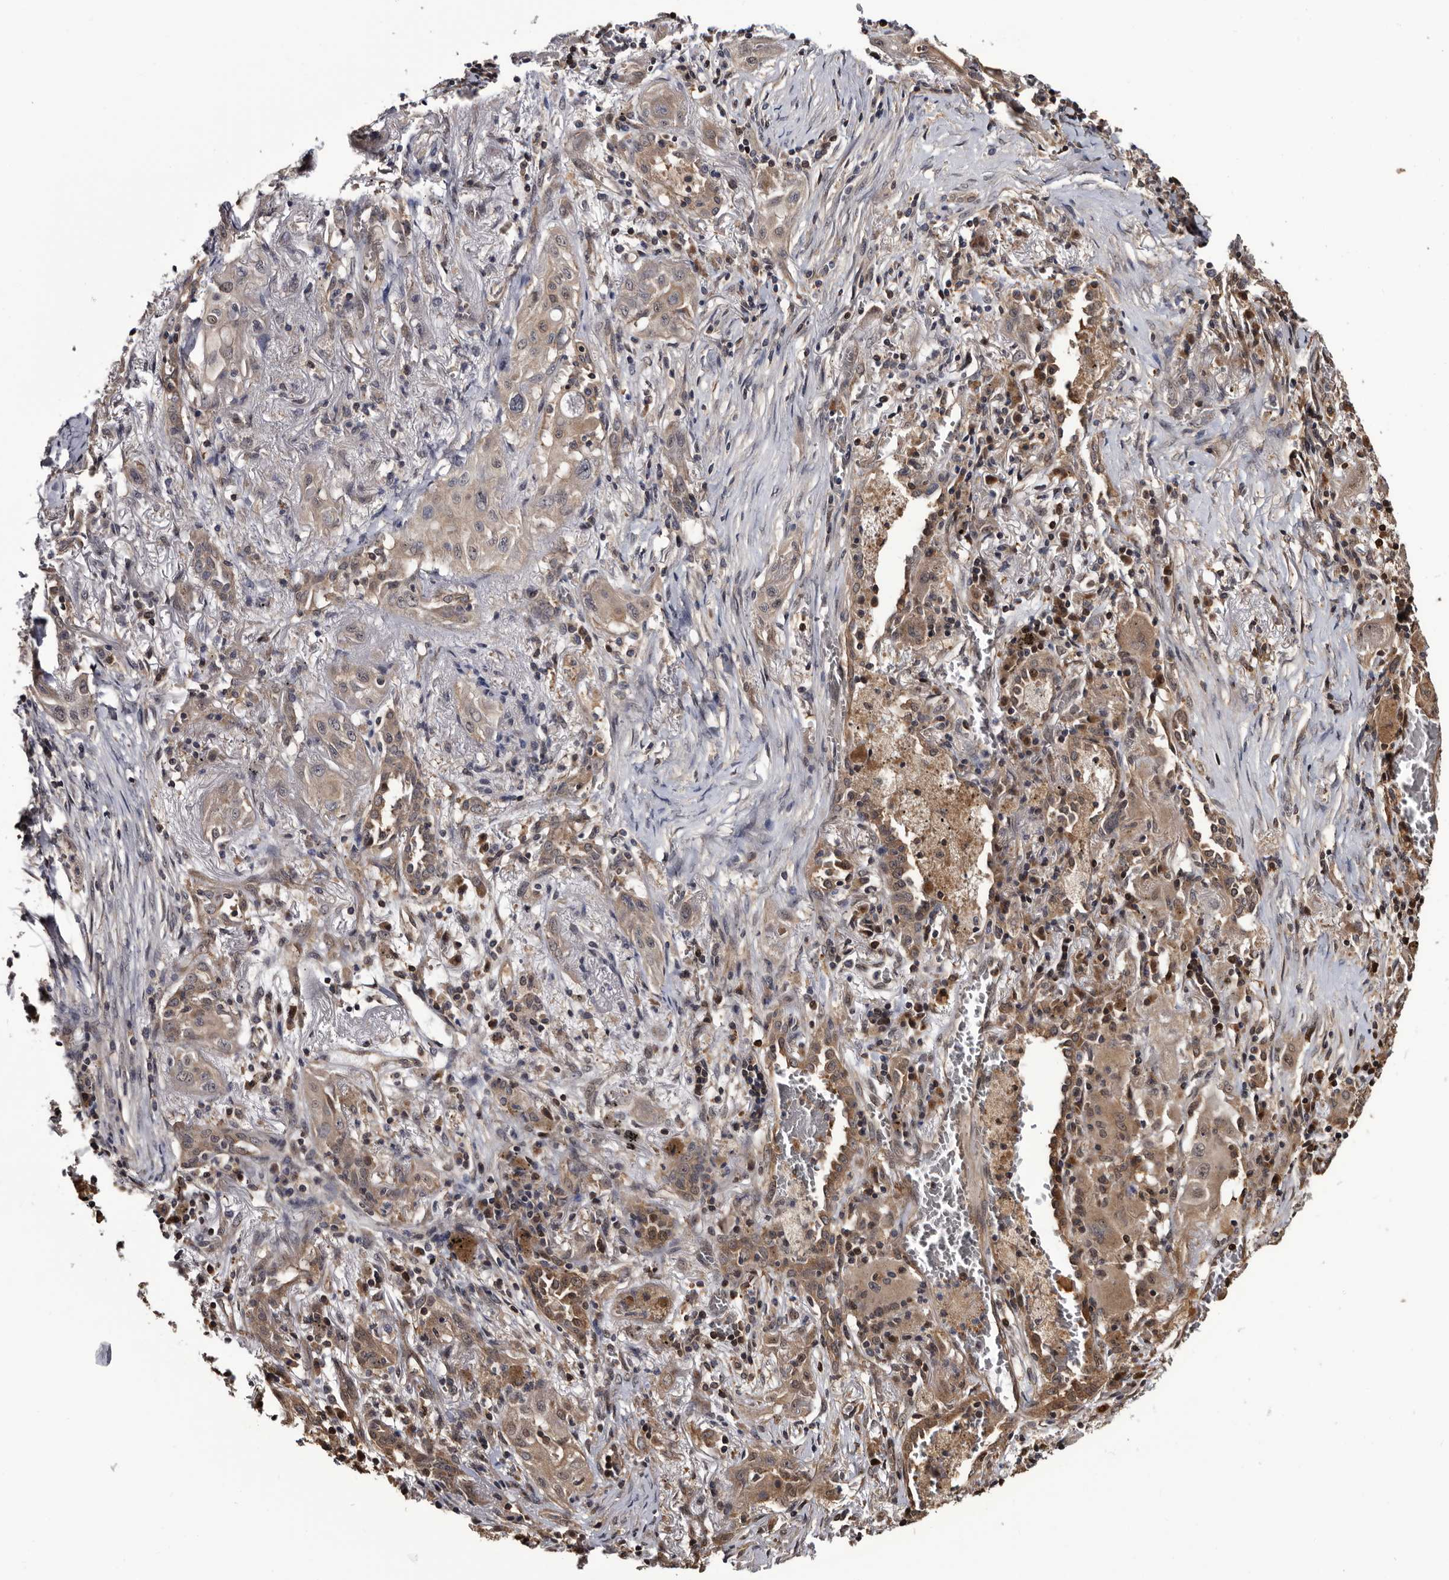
{"staining": {"intensity": "weak", "quantity": ">75%", "location": "cytoplasmic/membranous"}, "tissue": "lung cancer", "cell_type": "Tumor cells", "image_type": "cancer", "snomed": [{"axis": "morphology", "description": "Squamous cell carcinoma, NOS"}, {"axis": "topography", "description": "Lung"}], "caption": "Human squamous cell carcinoma (lung) stained with a brown dye reveals weak cytoplasmic/membranous positive positivity in approximately >75% of tumor cells.", "gene": "TTI2", "patient": {"sex": "female", "age": 47}}